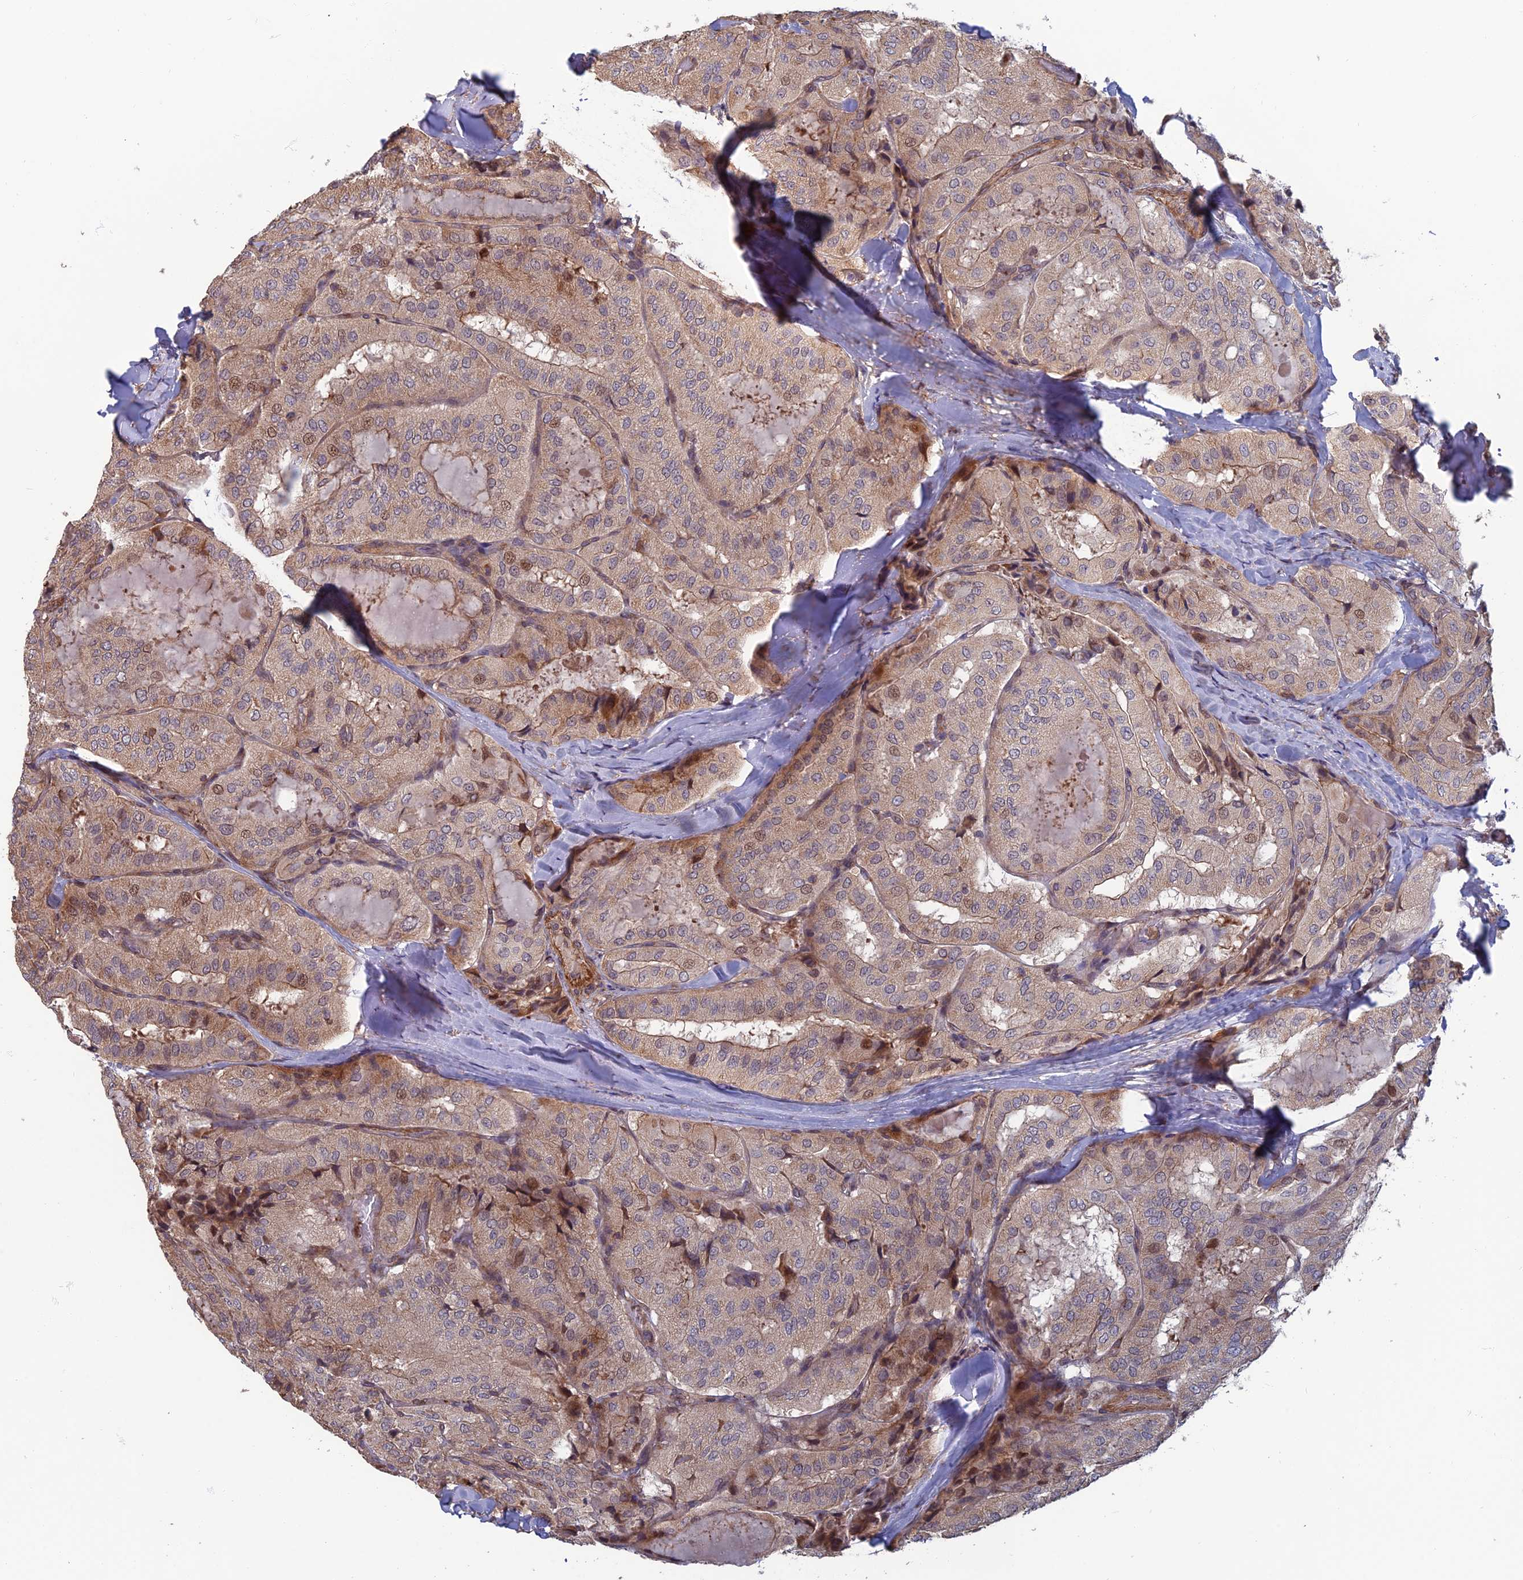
{"staining": {"intensity": "moderate", "quantity": "<25%", "location": "nuclear"}, "tissue": "thyroid cancer", "cell_type": "Tumor cells", "image_type": "cancer", "snomed": [{"axis": "morphology", "description": "Normal tissue, NOS"}, {"axis": "morphology", "description": "Papillary adenocarcinoma, NOS"}, {"axis": "topography", "description": "Thyroid gland"}], "caption": "Thyroid cancer stained with DAB (3,3'-diaminobenzidine) IHC exhibits low levels of moderate nuclear expression in about <25% of tumor cells.", "gene": "CCDC183", "patient": {"sex": "female", "age": 59}}